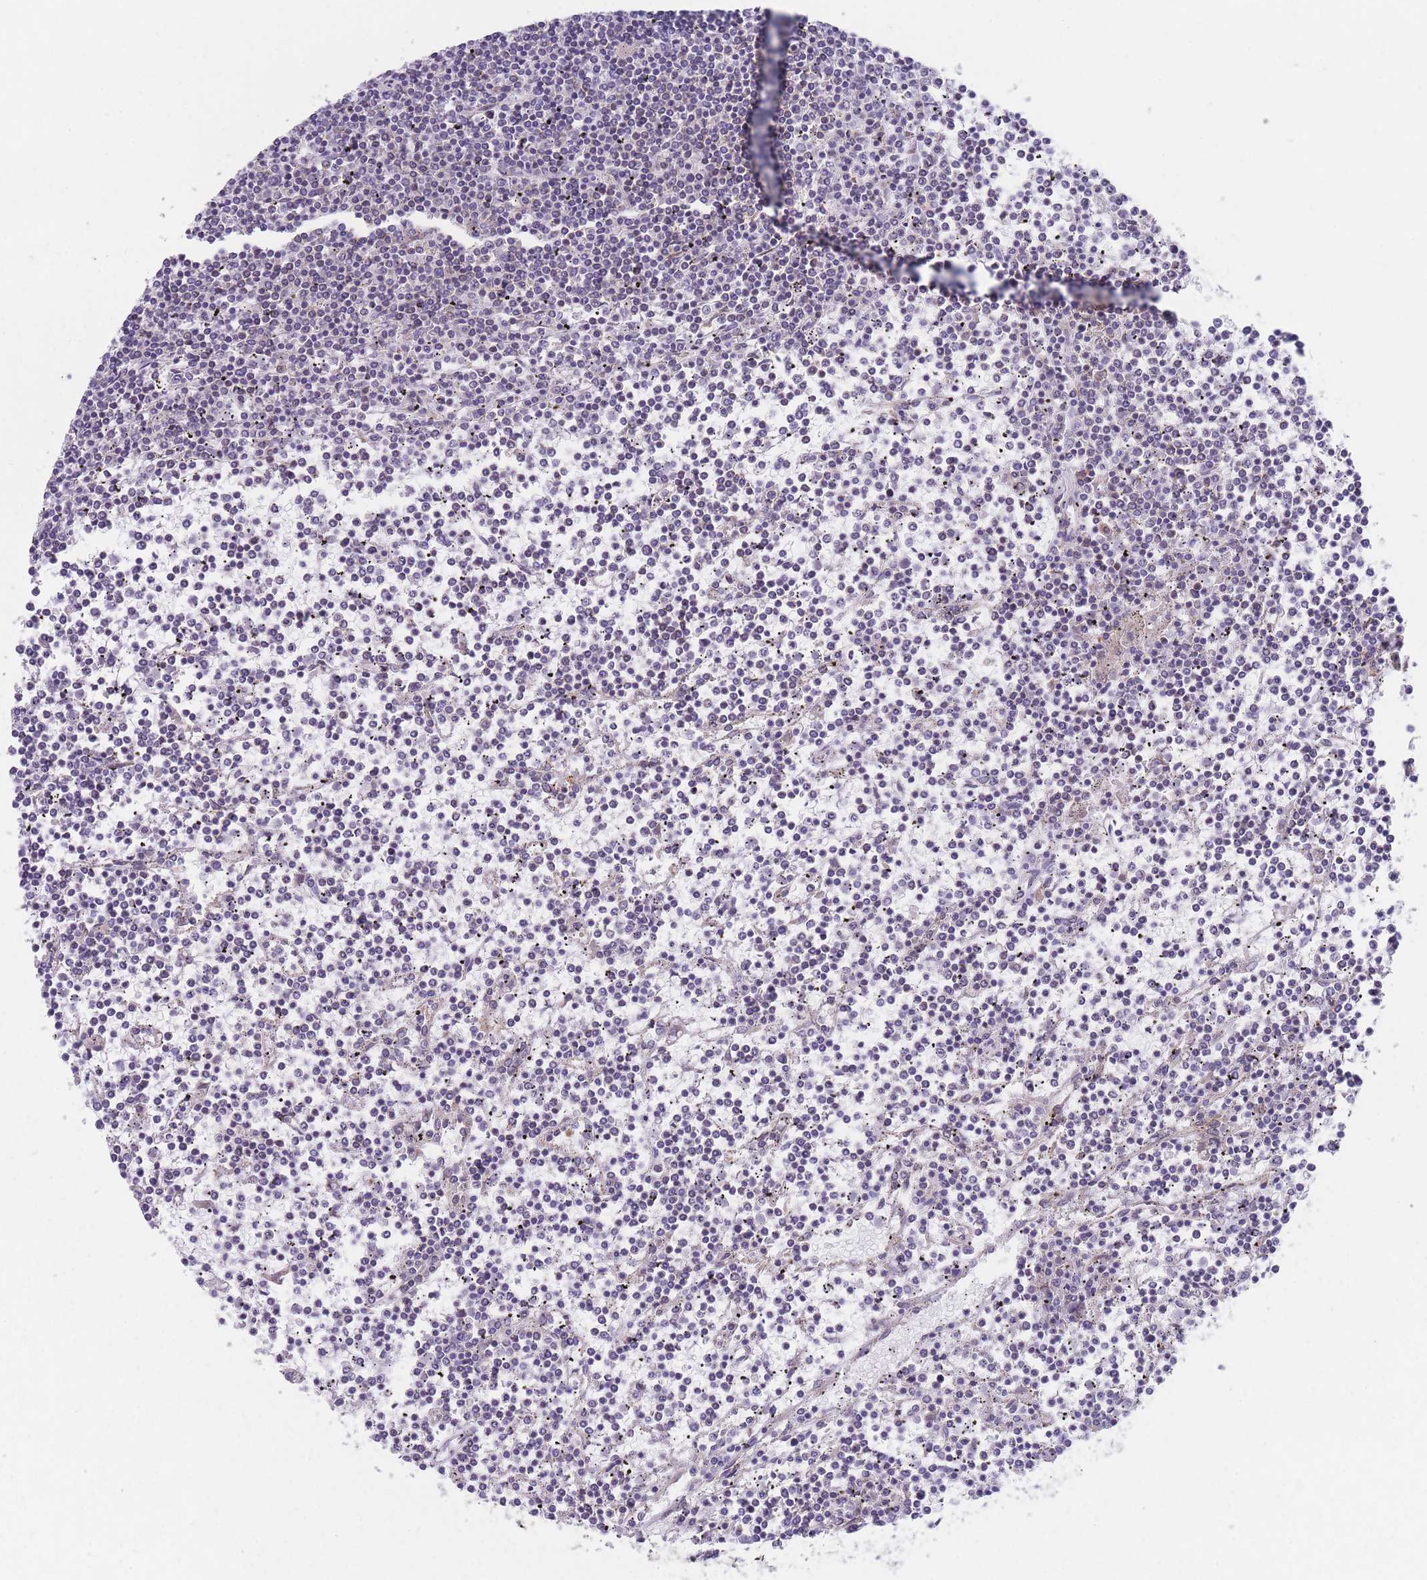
{"staining": {"intensity": "negative", "quantity": "none", "location": "none"}, "tissue": "lymphoma", "cell_type": "Tumor cells", "image_type": "cancer", "snomed": [{"axis": "morphology", "description": "Malignant lymphoma, non-Hodgkin's type, Low grade"}, {"axis": "topography", "description": "Spleen"}], "caption": "The IHC photomicrograph has no significant staining in tumor cells of lymphoma tissue. (DAB immunohistochemistry (IHC), high magnification).", "gene": "AK9", "patient": {"sex": "female", "age": 19}}